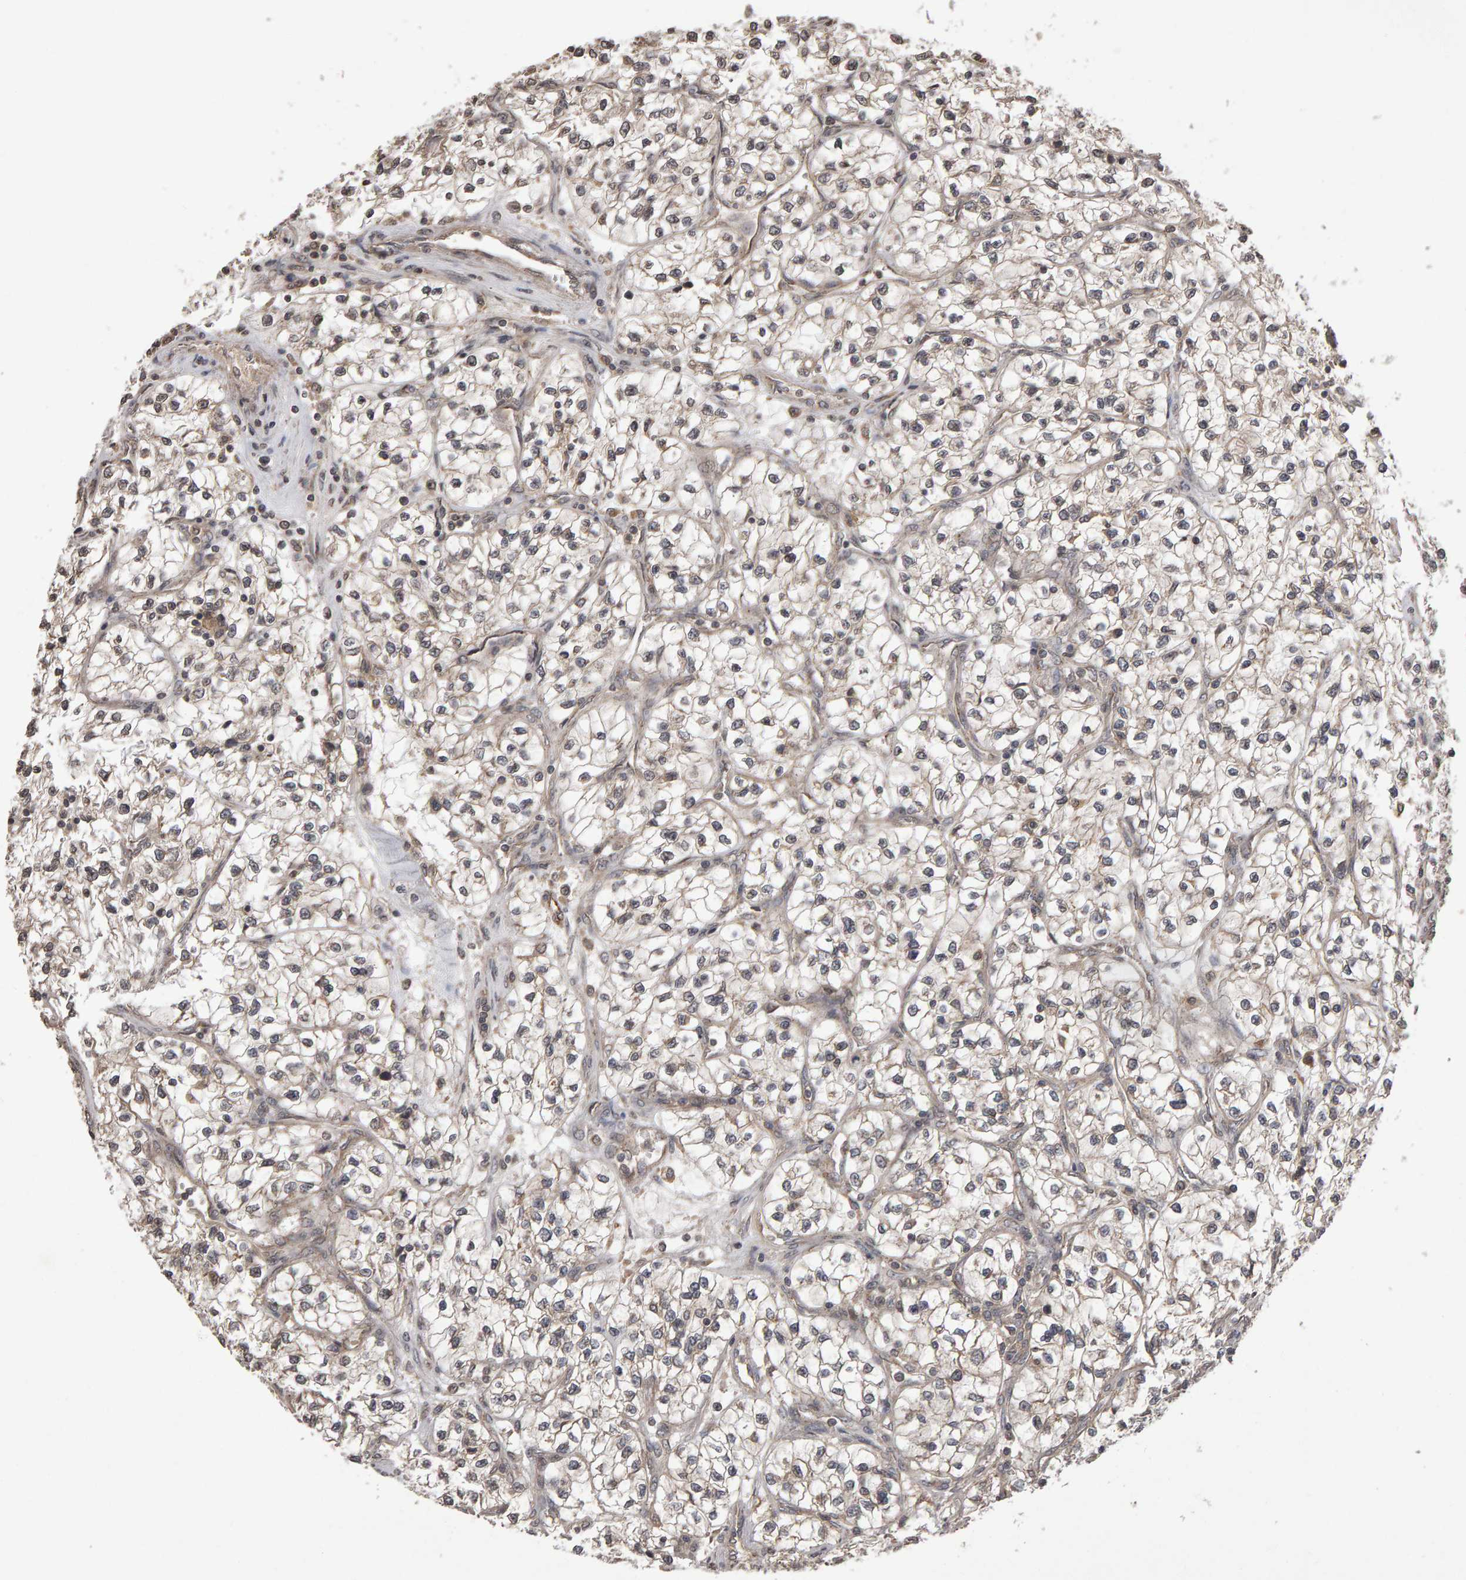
{"staining": {"intensity": "weak", "quantity": ">75%", "location": "cytoplasmic/membranous"}, "tissue": "renal cancer", "cell_type": "Tumor cells", "image_type": "cancer", "snomed": [{"axis": "morphology", "description": "Adenocarcinoma, NOS"}, {"axis": "topography", "description": "Kidney"}], "caption": "Brown immunohistochemical staining in human renal cancer reveals weak cytoplasmic/membranous expression in about >75% of tumor cells.", "gene": "SCRIB", "patient": {"sex": "female", "age": 57}}